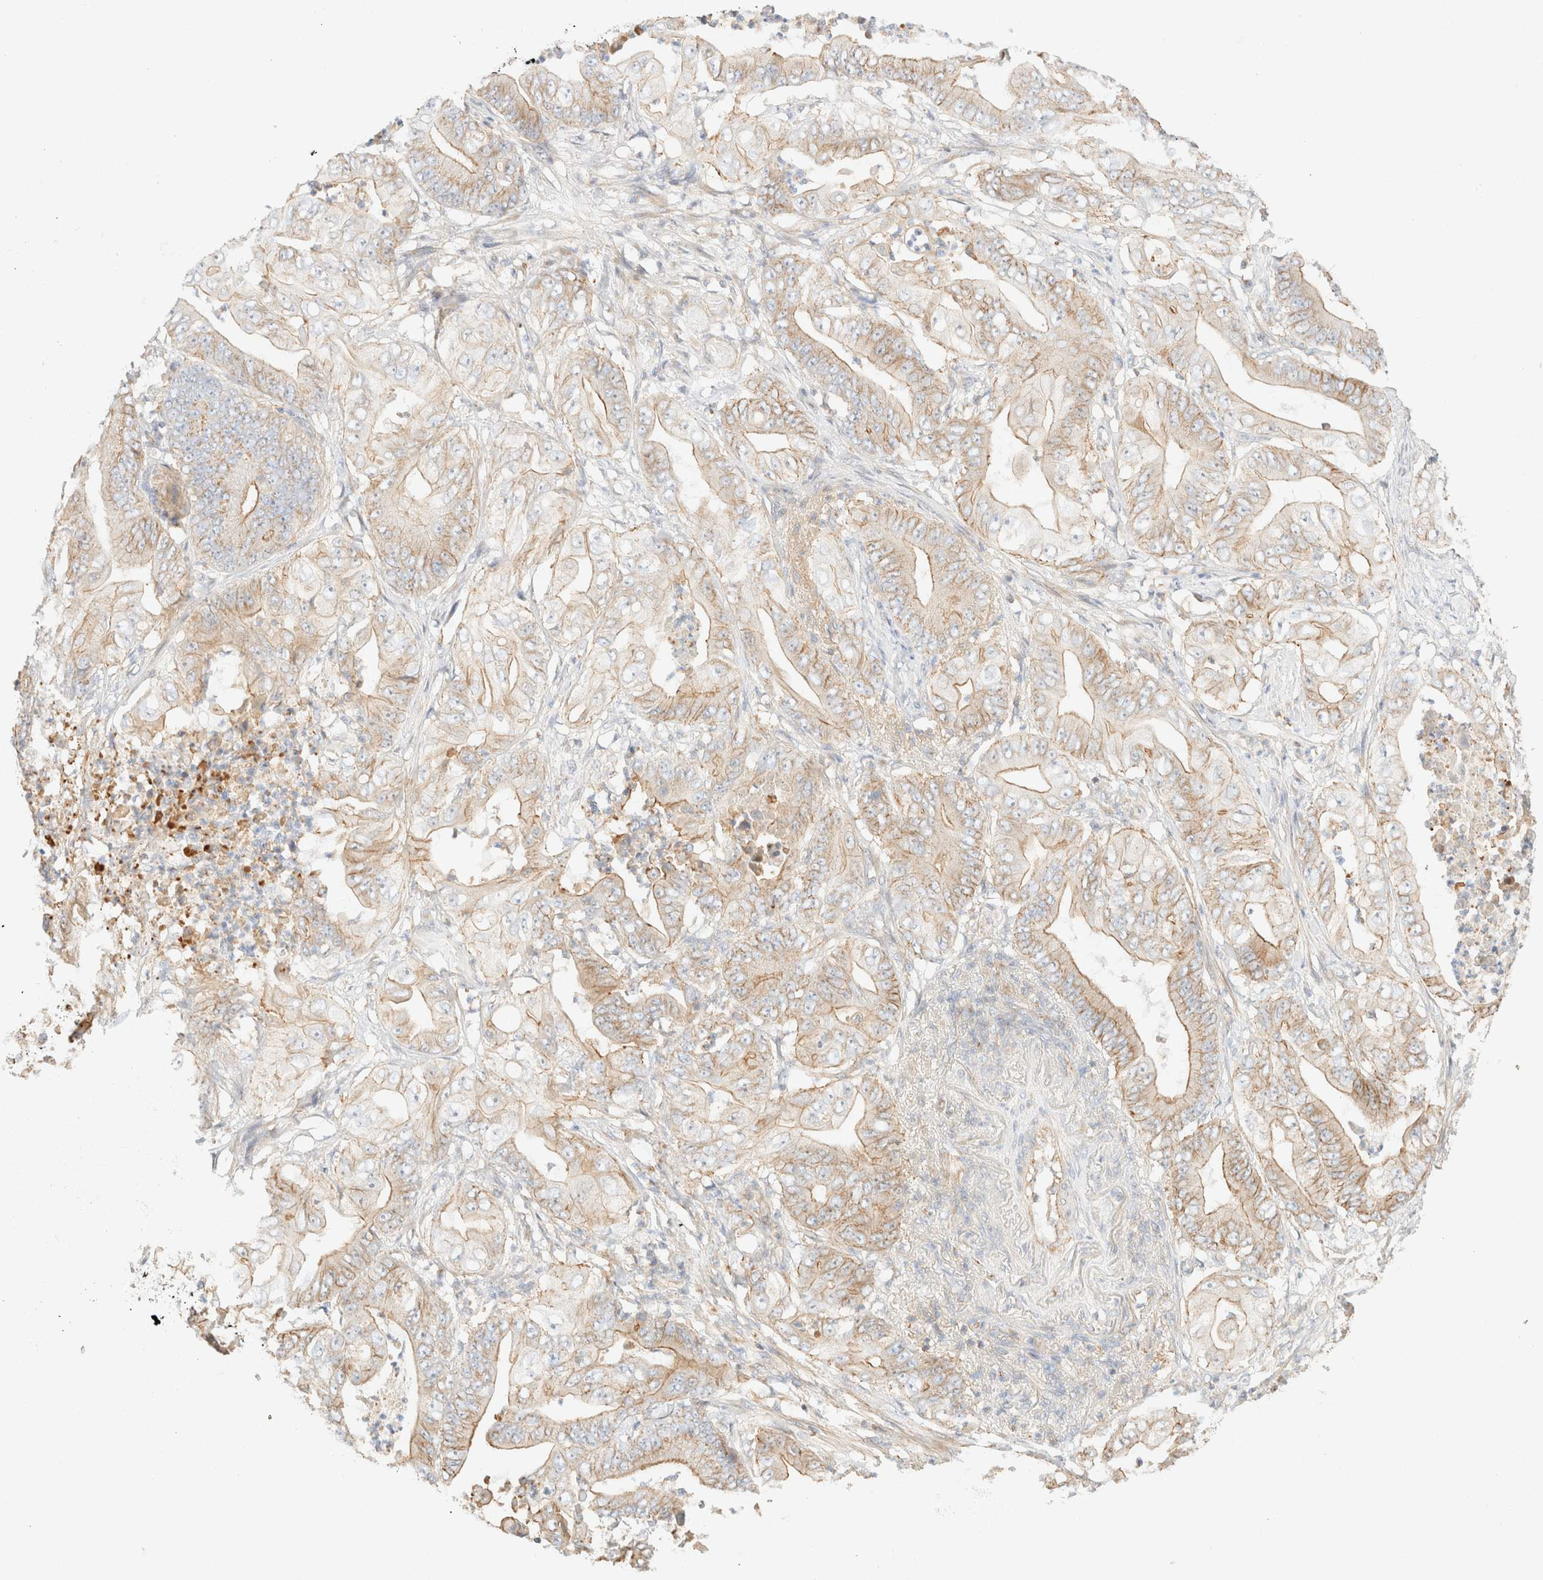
{"staining": {"intensity": "weak", "quantity": "25%-75%", "location": "cytoplasmic/membranous"}, "tissue": "stomach cancer", "cell_type": "Tumor cells", "image_type": "cancer", "snomed": [{"axis": "morphology", "description": "Adenocarcinoma, NOS"}, {"axis": "topography", "description": "Stomach"}], "caption": "Stomach cancer tissue displays weak cytoplasmic/membranous positivity in about 25%-75% of tumor cells", "gene": "MYO10", "patient": {"sex": "female", "age": 73}}